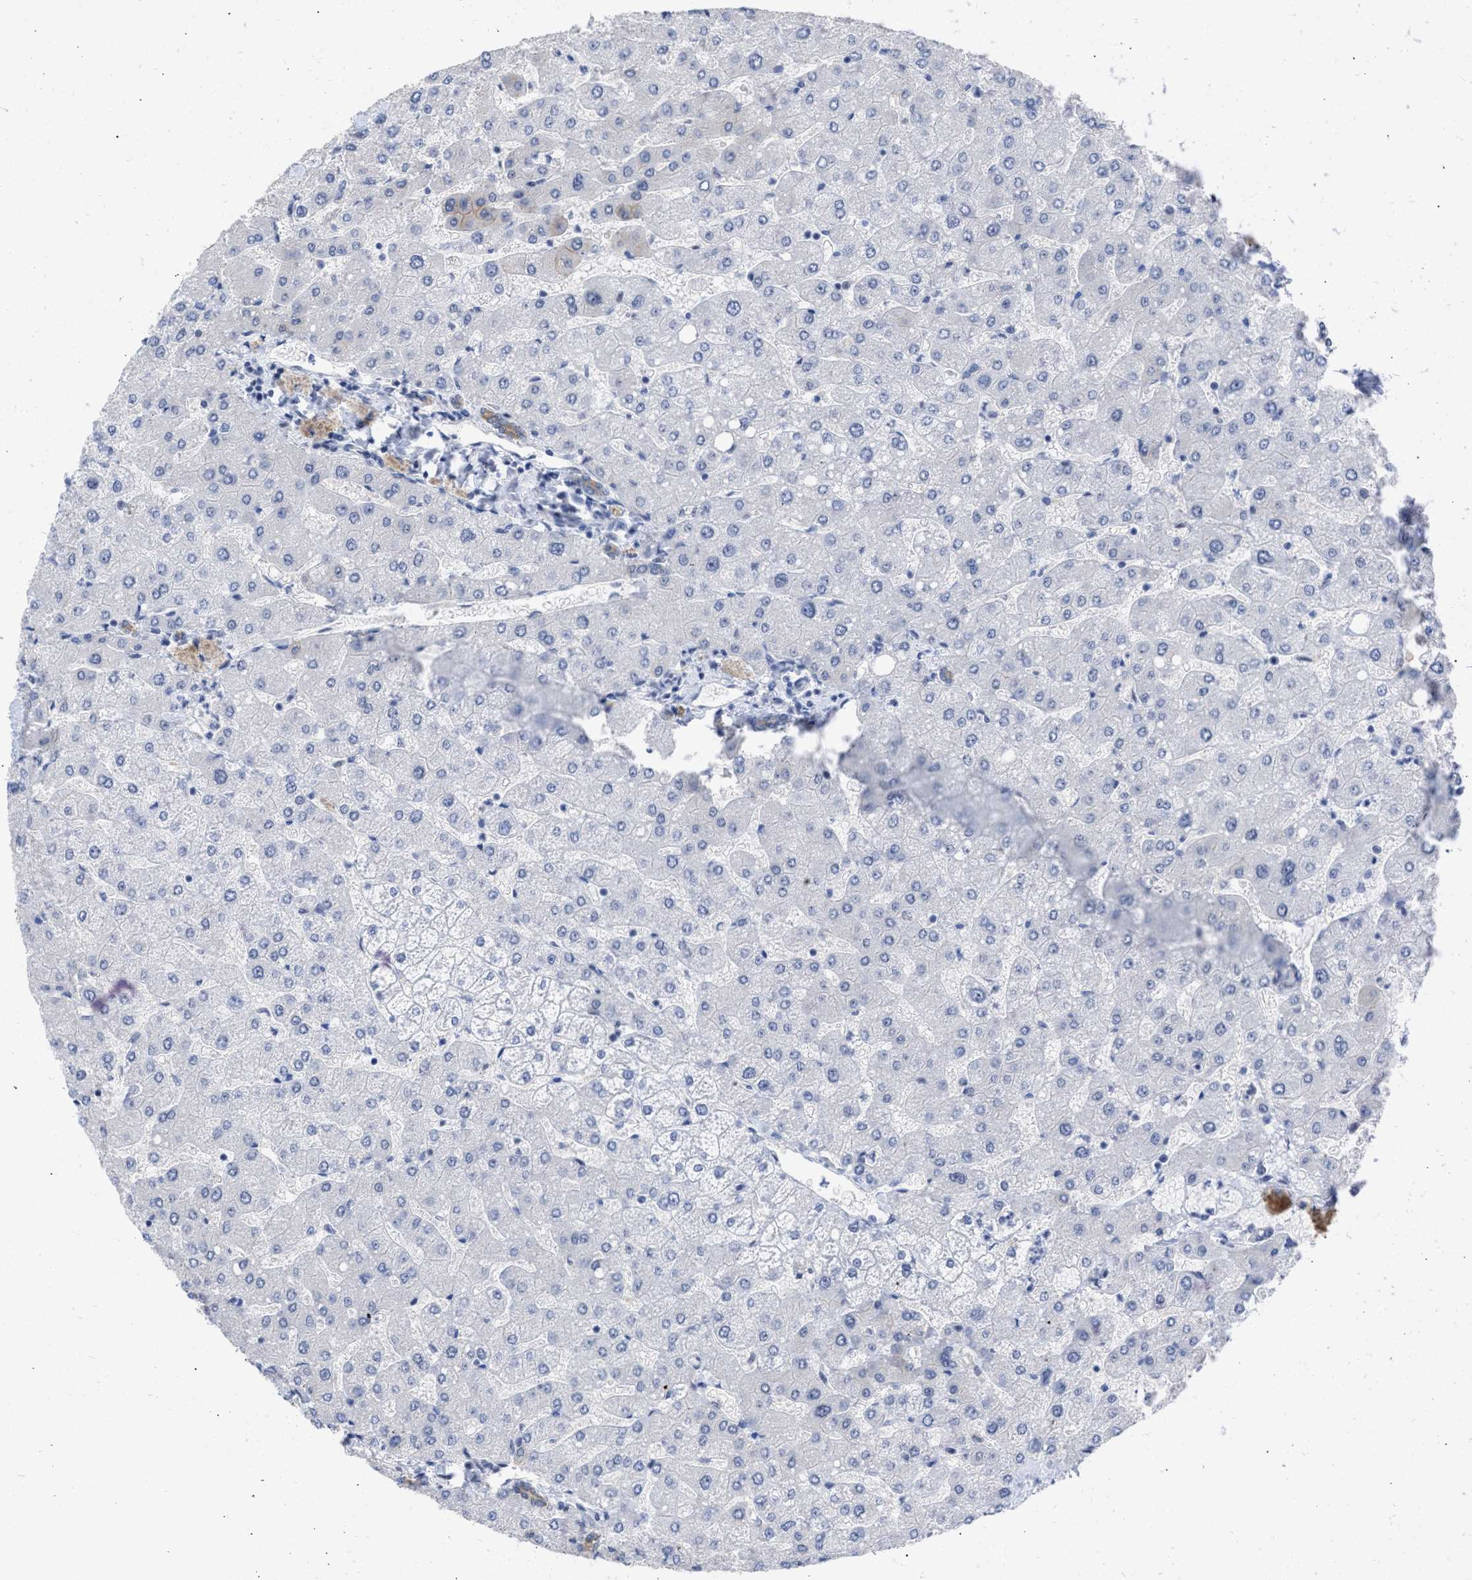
{"staining": {"intensity": "moderate", "quantity": ">75%", "location": "cytoplasmic/membranous"}, "tissue": "liver", "cell_type": "Cholangiocytes", "image_type": "normal", "snomed": [{"axis": "morphology", "description": "Normal tissue, NOS"}, {"axis": "topography", "description": "Liver"}], "caption": "High-power microscopy captured an immunohistochemistry image of unremarkable liver, revealing moderate cytoplasmic/membranous staining in approximately >75% of cholangiocytes.", "gene": "DDX41", "patient": {"sex": "male", "age": 55}}